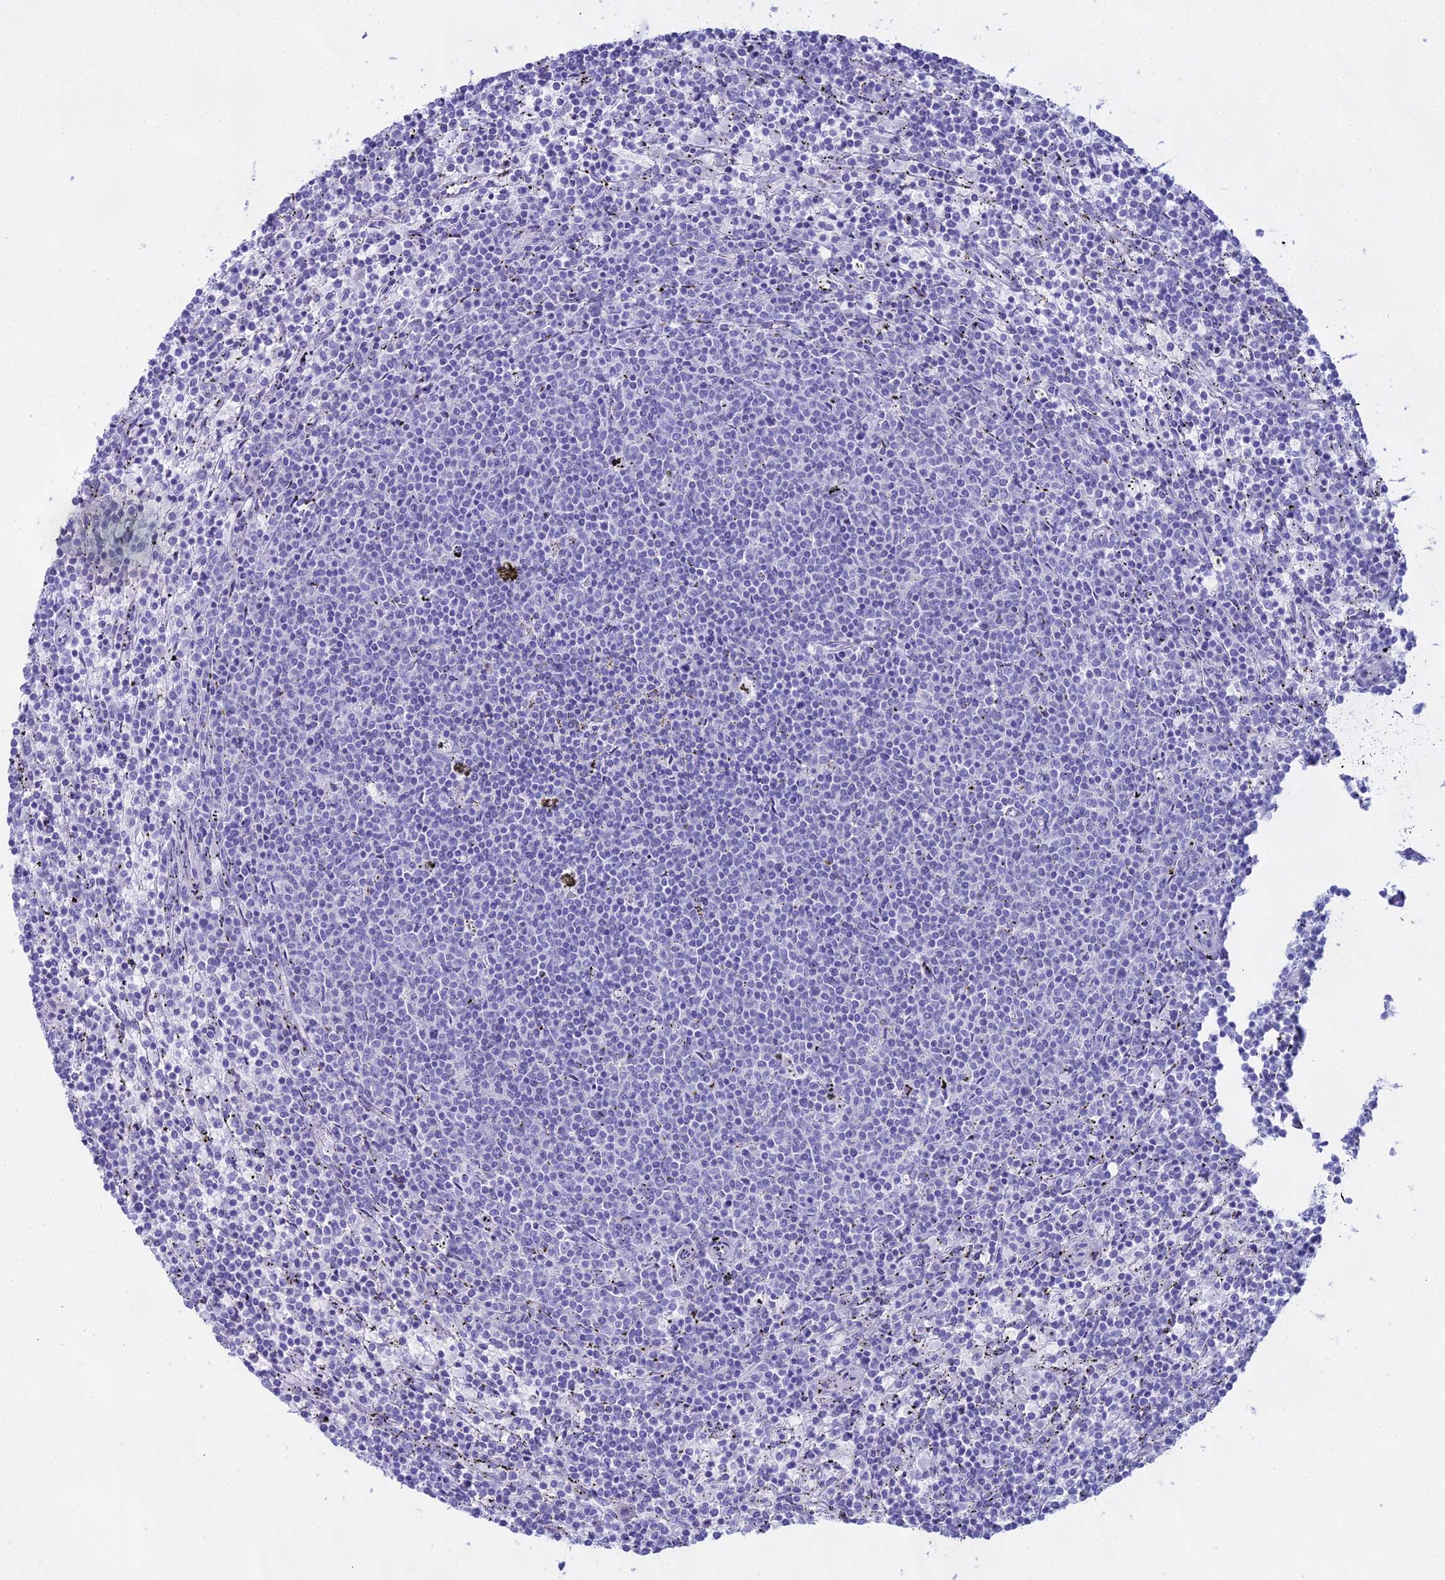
{"staining": {"intensity": "negative", "quantity": "none", "location": "none"}, "tissue": "lymphoma", "cell_type": "Tumor cells", "image_type": "cancer", "snomed": [{"axis": "morphology", "description": "Malignant lymphoma, non-Hodgkin's type, Low grade"}, {"axis": "topography", "description": "Spleen"}], "caption": "The immunohistochemistry micrograph has no significant positivity in tumor cells of malignant lymphoma, non-Hodgkin's type (low-grade) tissue. (Brightfield microscopy of DAB (3,3'-diaminobenzidine) immunohistochemistry at high magnification).", "gene": "CGB2", "patient": {"sex": "female", "age": 50}}